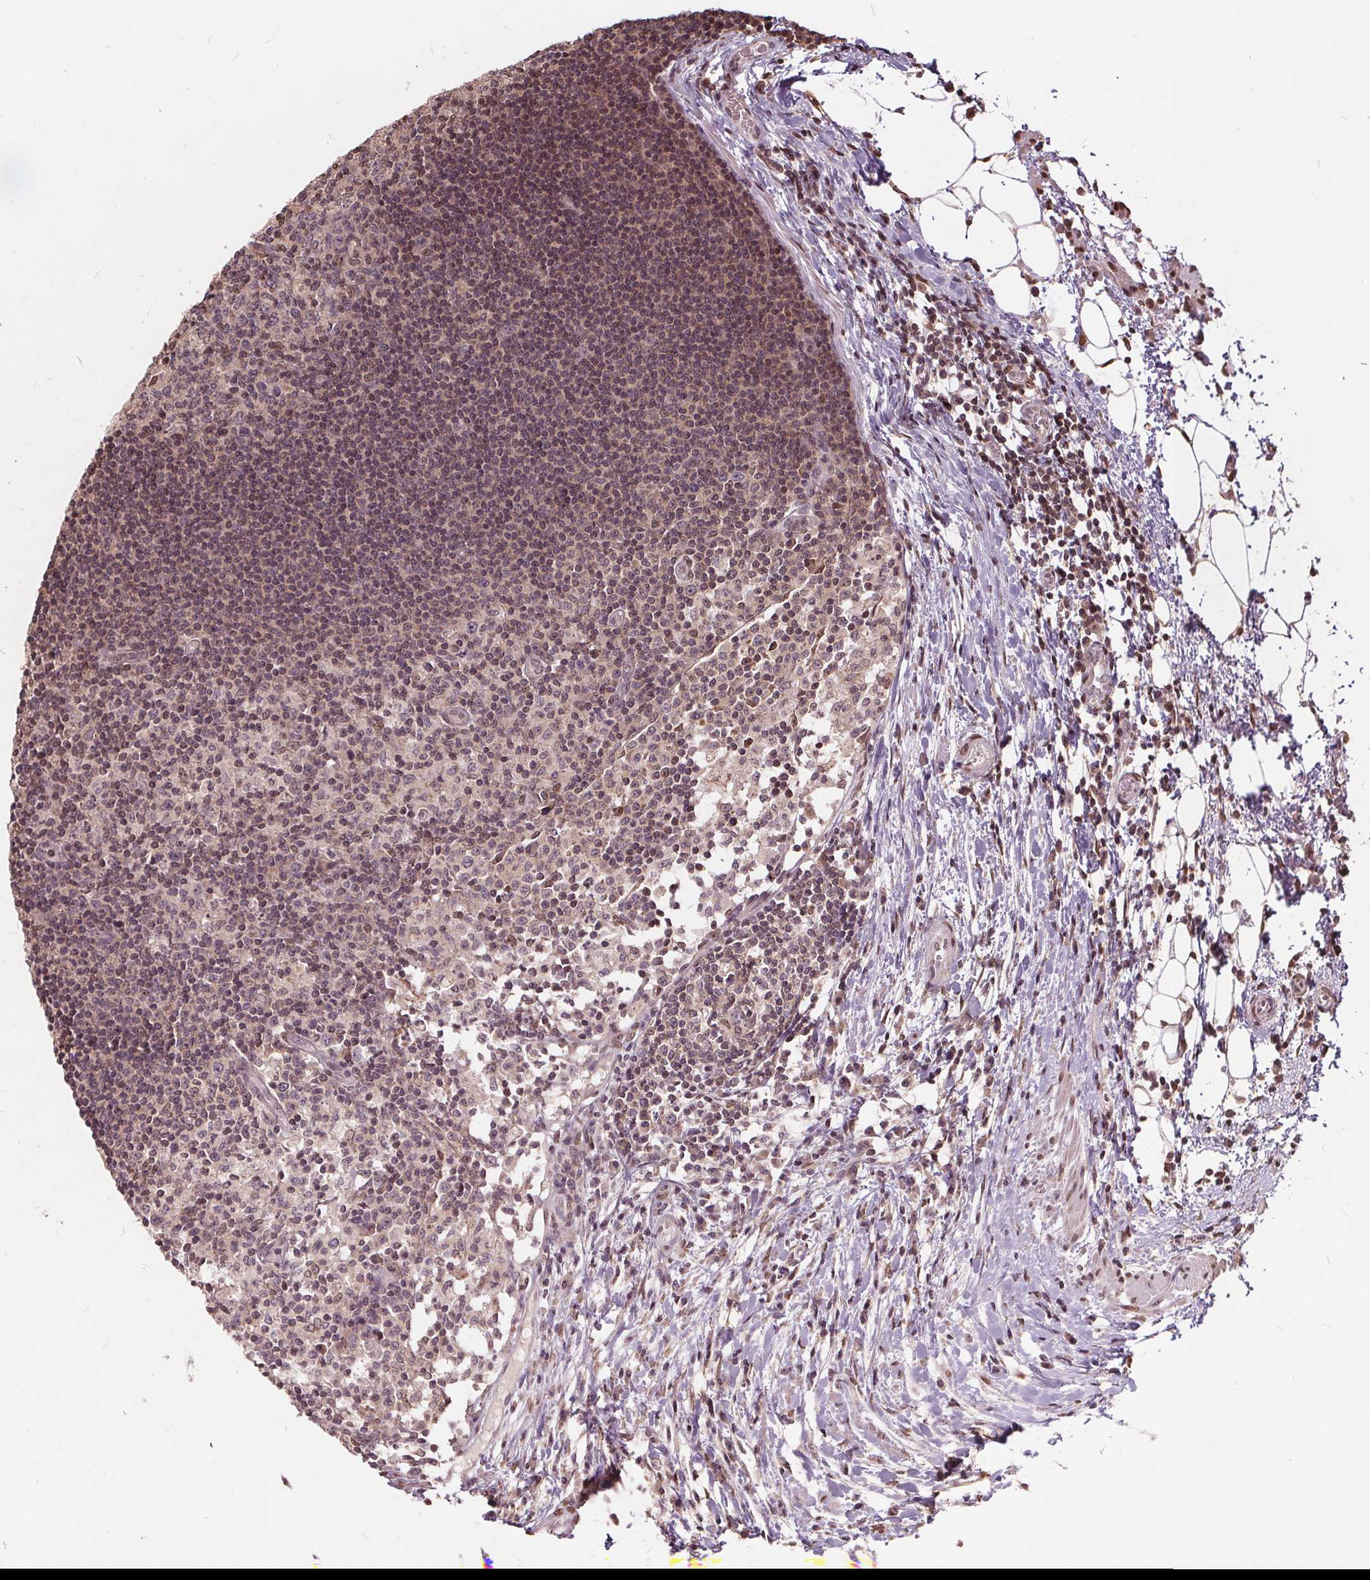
{"staining": {"intensity": "moderate", "quantity": "<25%", "location": "nuclear"}, "tissue": "lymph node", "cell_type": "Germinal center cells", "image_type": "normal", "snomed": [{"axis": "morphology", "description": "Normal tissue, NOS"}, {"axis": "topography", "description": "Lymph node"}], "caption": "Moderate nuclear expression for a protein is seen in approximately <25% of germinal center cells of normal lymph node using immunohistochemistry.", "gene": "HIF1AN", "patient": {"sex": "female", "age": 72}}